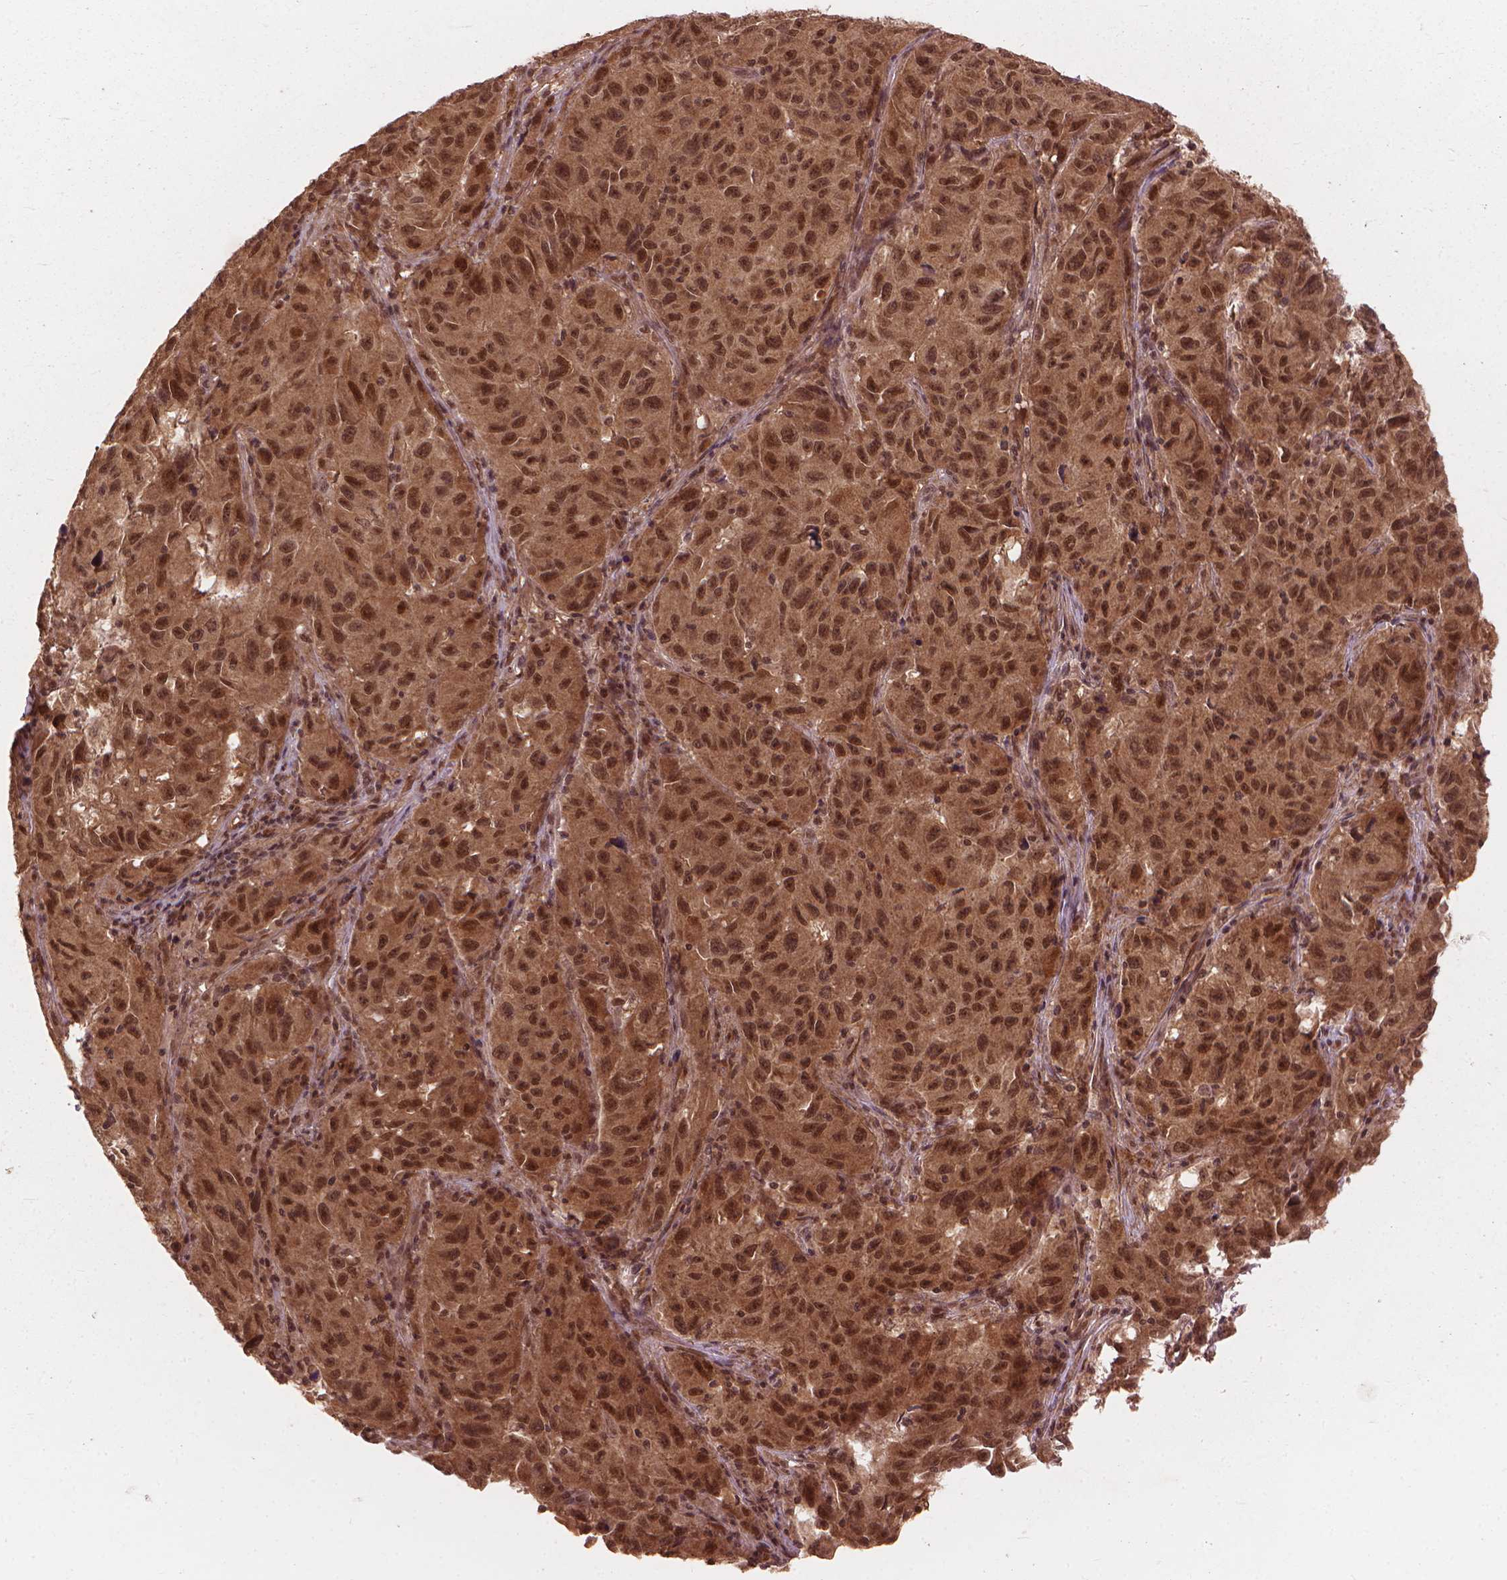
{"staining": {"intensity": "moderate", "quantity": ">75%", "location": "cytoplasmic/membranous,nuclear"}, "tissue": "melanoma", "cell_type": "Tumor cells", "image_type": "cancer", "snomed": [{"axis": "morphology", "description": "Malignant melanoma, NOS"}, {"axis": "topography", "description": "Vulva, labia, clitoris and Bartholin´s gland, NO"}], "caption": "Malignant melanoma stained for a protein (brown) shows moderate cytoplasmic/membranous and nuclear positive staining in about >75% of tumor cells.", "gene": "SSU72", "patient": {"sex": "female", "age": 75}}